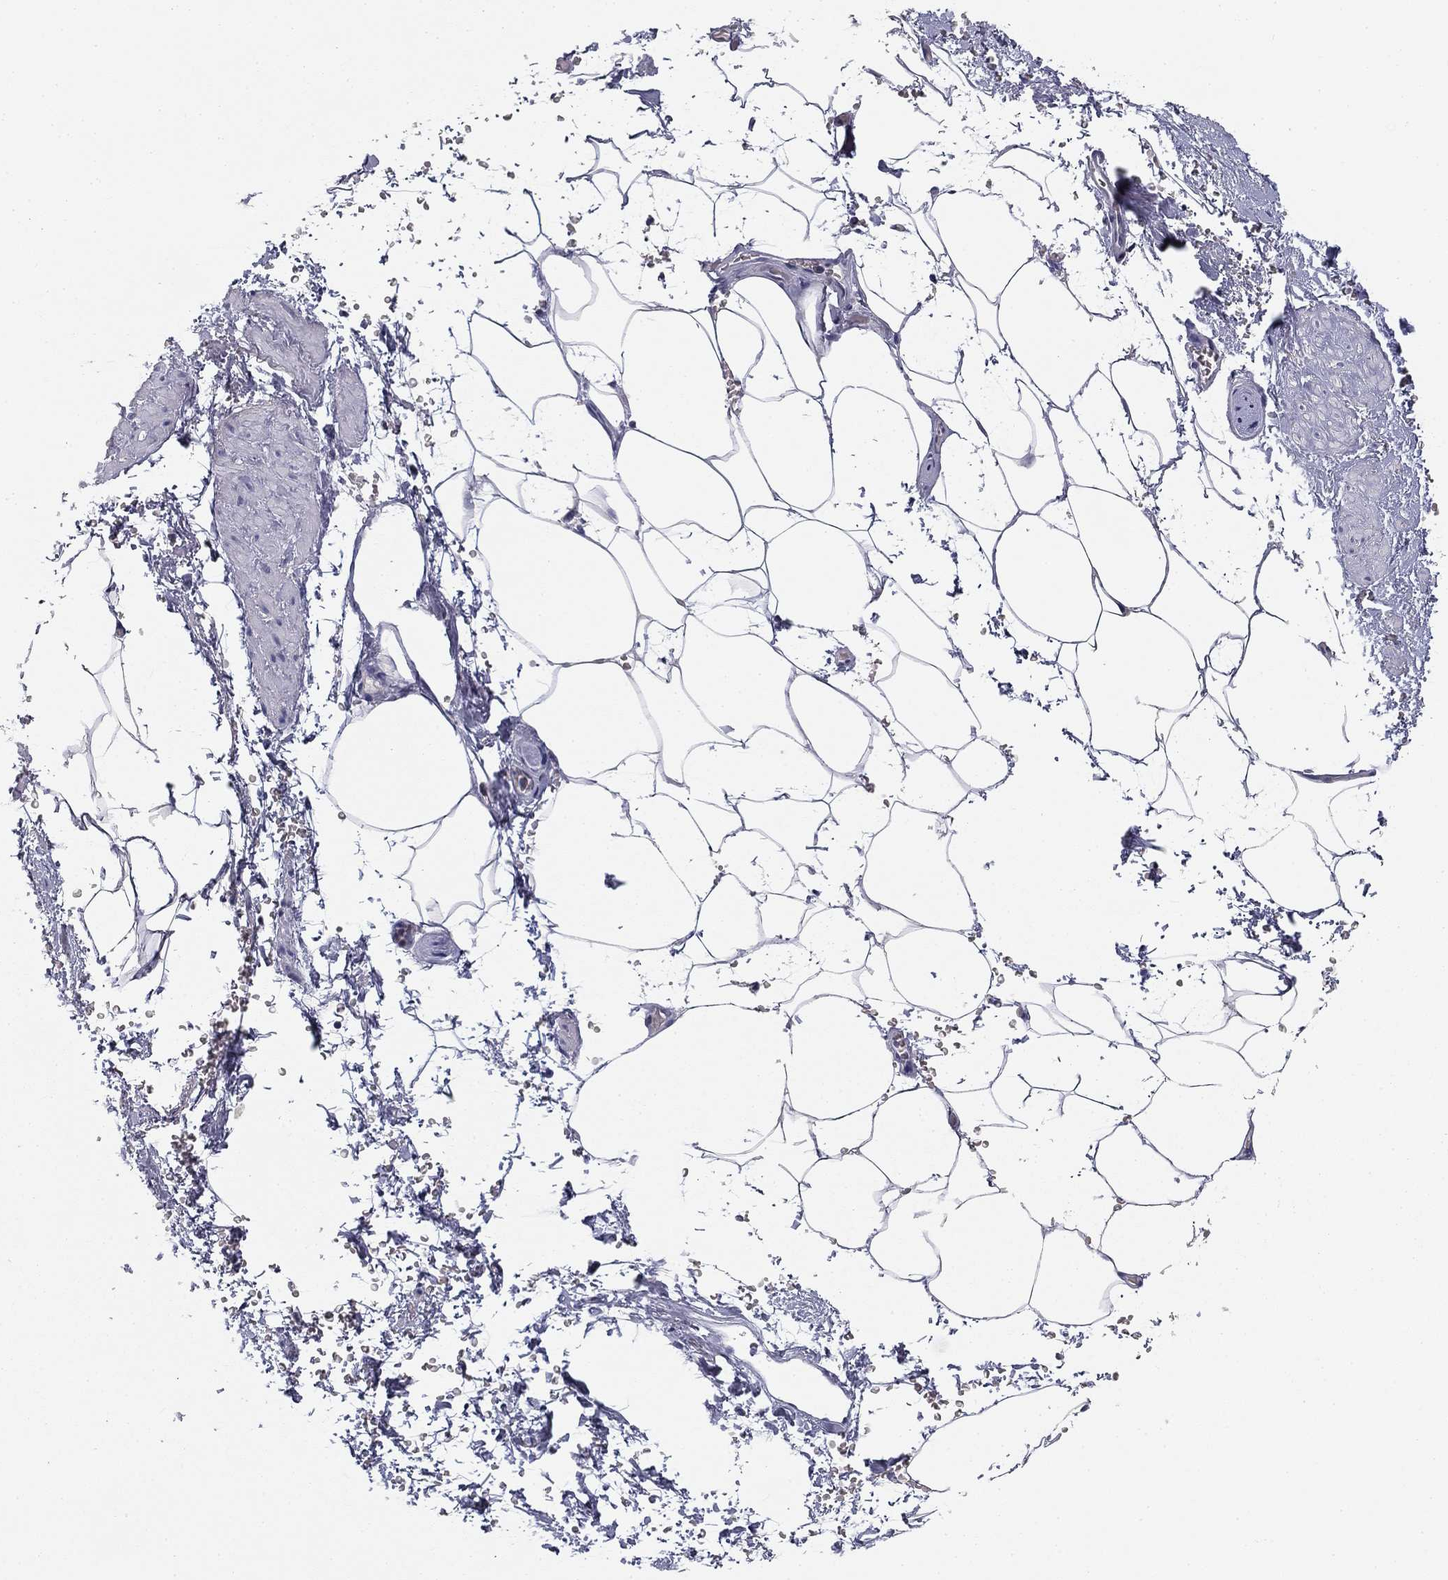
{"staining": {"intensity": "negative", "quantity": "none", "location": "none"}, "tissue": "adipose tissue", "cell_type": "Adipocytes", "image_type": "normal", "snomed": [{"axis": "morphology", "description": "Normal tissue, NOS"}, {"axis": "topography", "description": "Soft tissue"}, {"axis": "topography", "description": "Adipose tissue"}, {"axis": "topography", "description": "Vascular tissue"}, {"axis": "topography", "description": "Peripheral nerve tissue"}], "caption": "Photomicrograph shows no protein staining in adipocytes of normal adipose tissue. The staining is performed using DAB (3,3'-diaminobenzidine) brown chromogen with nuclei counter-stained in using hematoxylin.", "gene": "SLC2A9", "patient": {"sex": "male", "age": 68}}